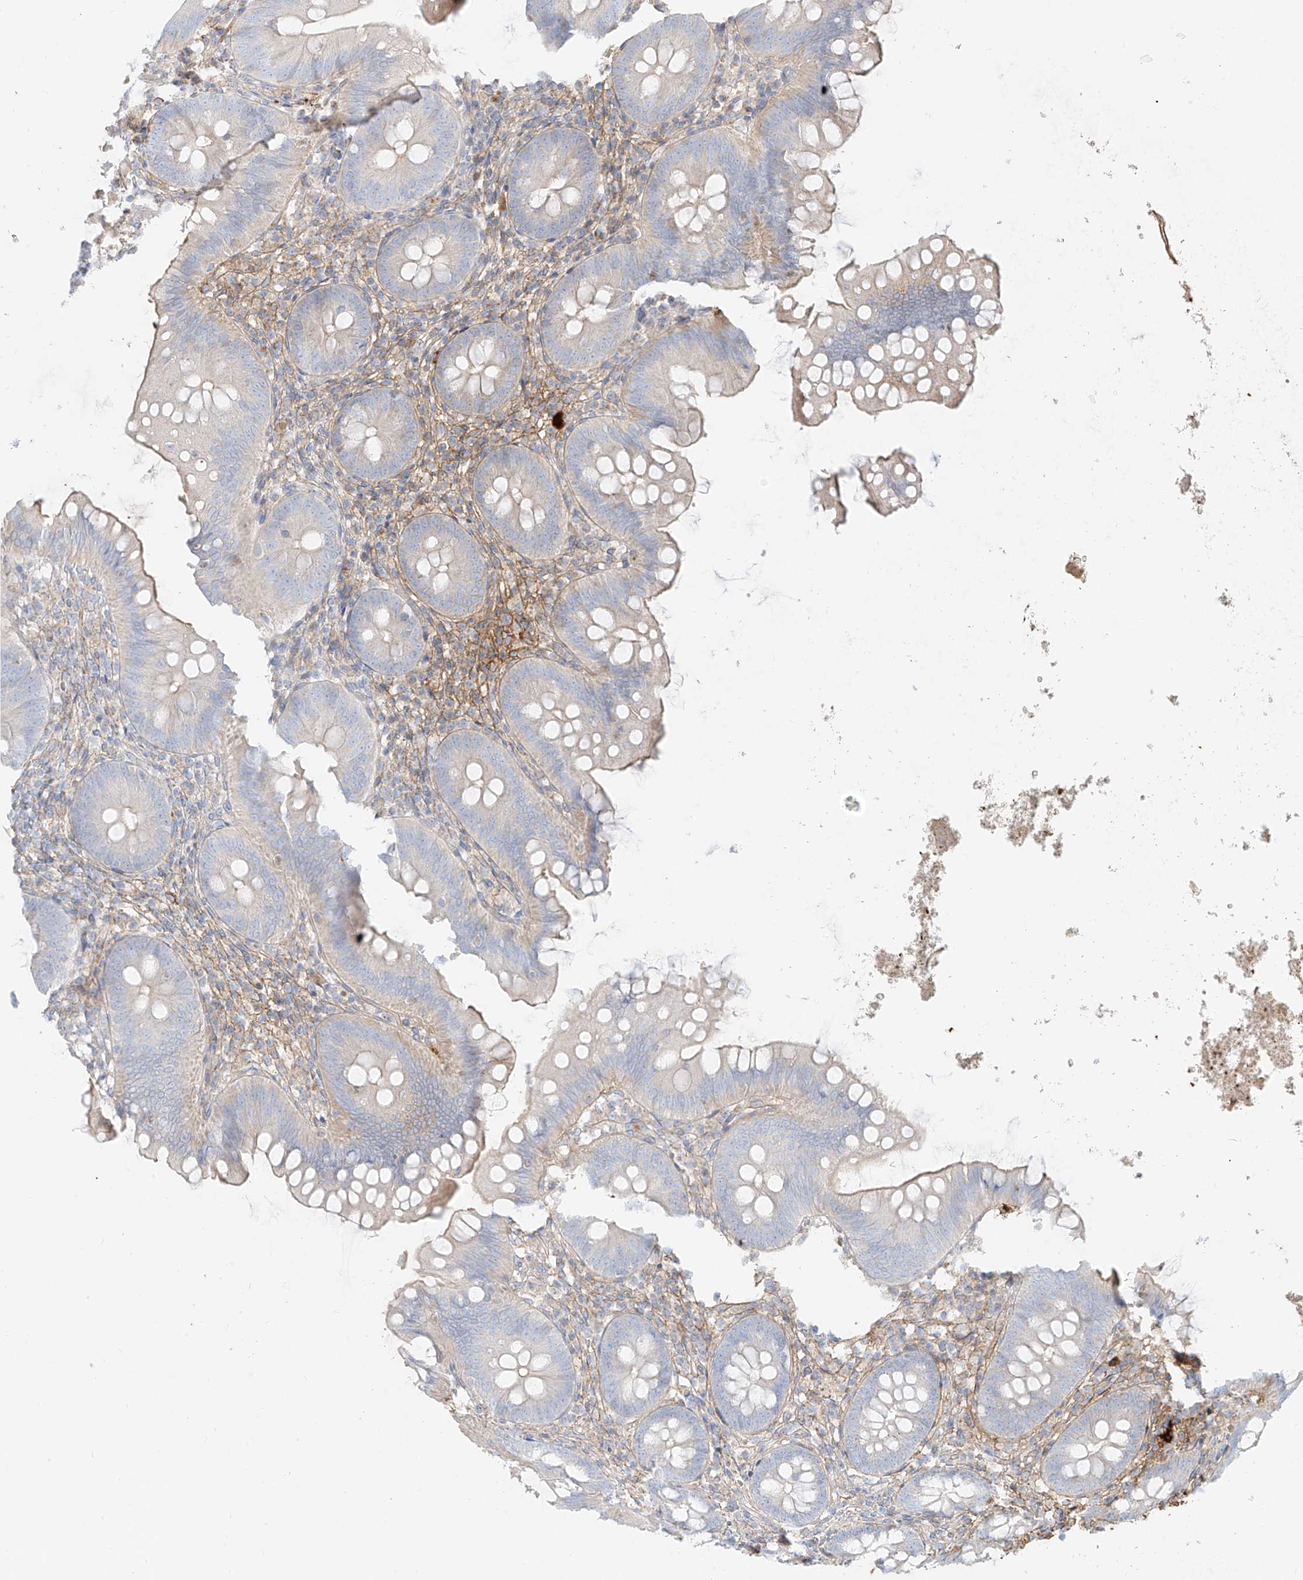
{"staining": {"intensity": "negative", "quantity": "none", "location": "none"}, "tissue": "appendix", "cell_type": "Glandular cells", "image_type": "normal", "snomed": [{"axis": "morphology", "description": "Normal tissue, NOS"}, {"axis": "topography", "description": "Appendix"}], "caption": "A high-resolution photomicrograph shows immunohistochemistry staining of benign appendix, which exhibits no significant expression in glandular cells.", "gene": "OCSTAMP", "patient": {"sex": "female", "age": 62}}